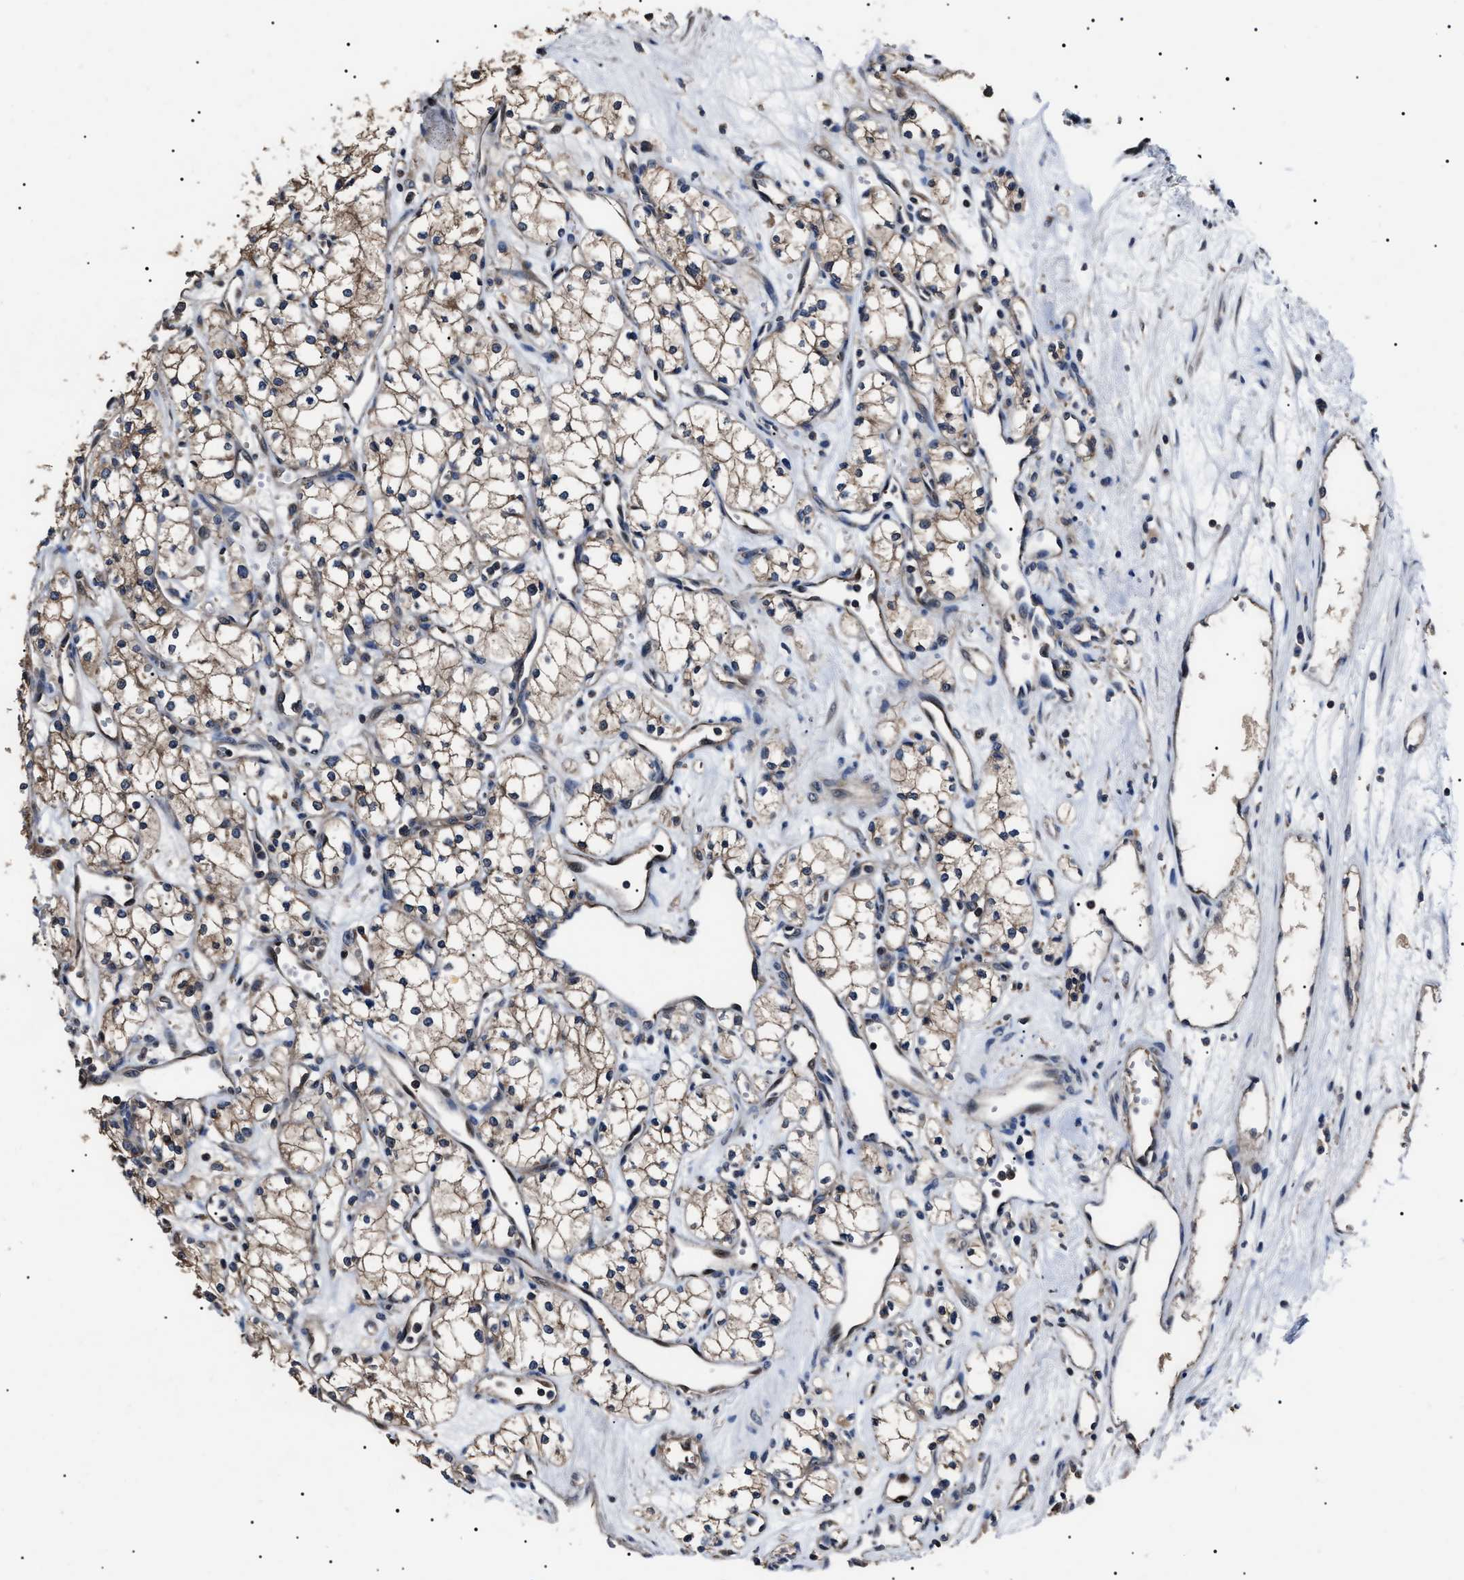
{"staining": {"intensity": "weak", "quantity": ">75%", "location": "cytoplasmic/membranous"}, "tissue": "renal cancer", "cell_type": "Tumor cells", "image_type": "cancer", "snomed": [{"axis": "morphology", "description": "Adenocarcinoma, NOS"}, {"axis": "topography", "description": "Kidney"}], "caption": "Immunohistochemical staining of human renal cancer (adenocarcinoma) shows weak cytoplasmic/membranous protein staining in about >75% of tumor cells. The protein is stained brown, and the nuclei are stained in blue (DAB IHC with brightfield microscopy, high magnification).", "gene": "CCT8", "patient": {"sex": "male", "age": 59}}